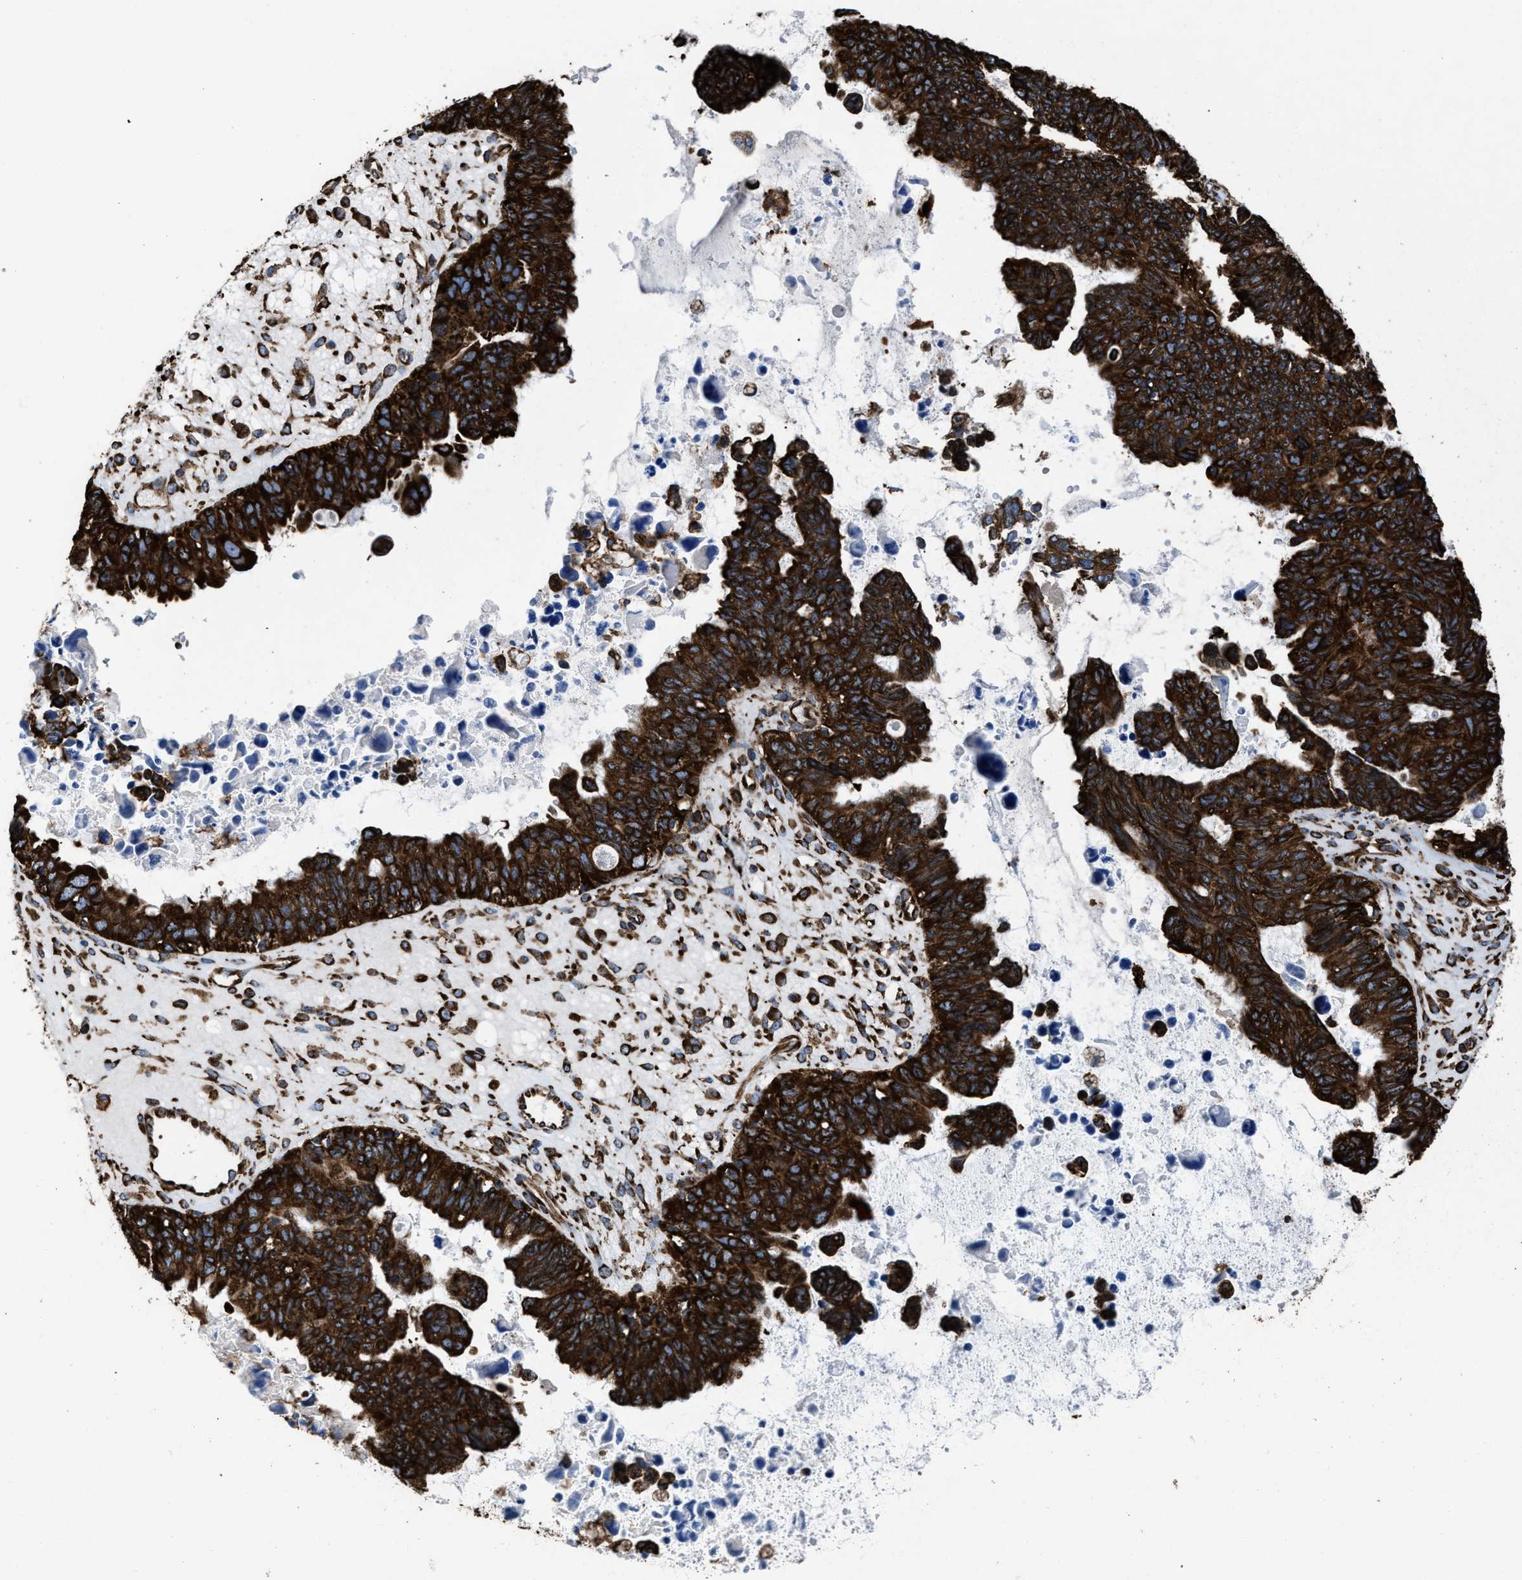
{"staining": {"intensity": "strong", "quantity": ">75%", "location": "cytoplasmic/membranous"}, "tissue": "ovarian cancer", "cell_type": "Tumor cells", "image_type": "cancer", "snomed": [{"axis": "morphology", "description": "Cystadenocarcinoma, serous, NOS"}, {"axis": "topography", "description": "Ovary"}], "caption": "Tumor cells display high levels of strong cytoplasmic/membranous expression in about >75% of cells in serous cystadenocarcinoma (ovarian). Ihc stains the protein of interest in brown and the nuclei are stained blue.", "gene": "CAPRIN1", "patient": {"sex": "female", "age": 79}}